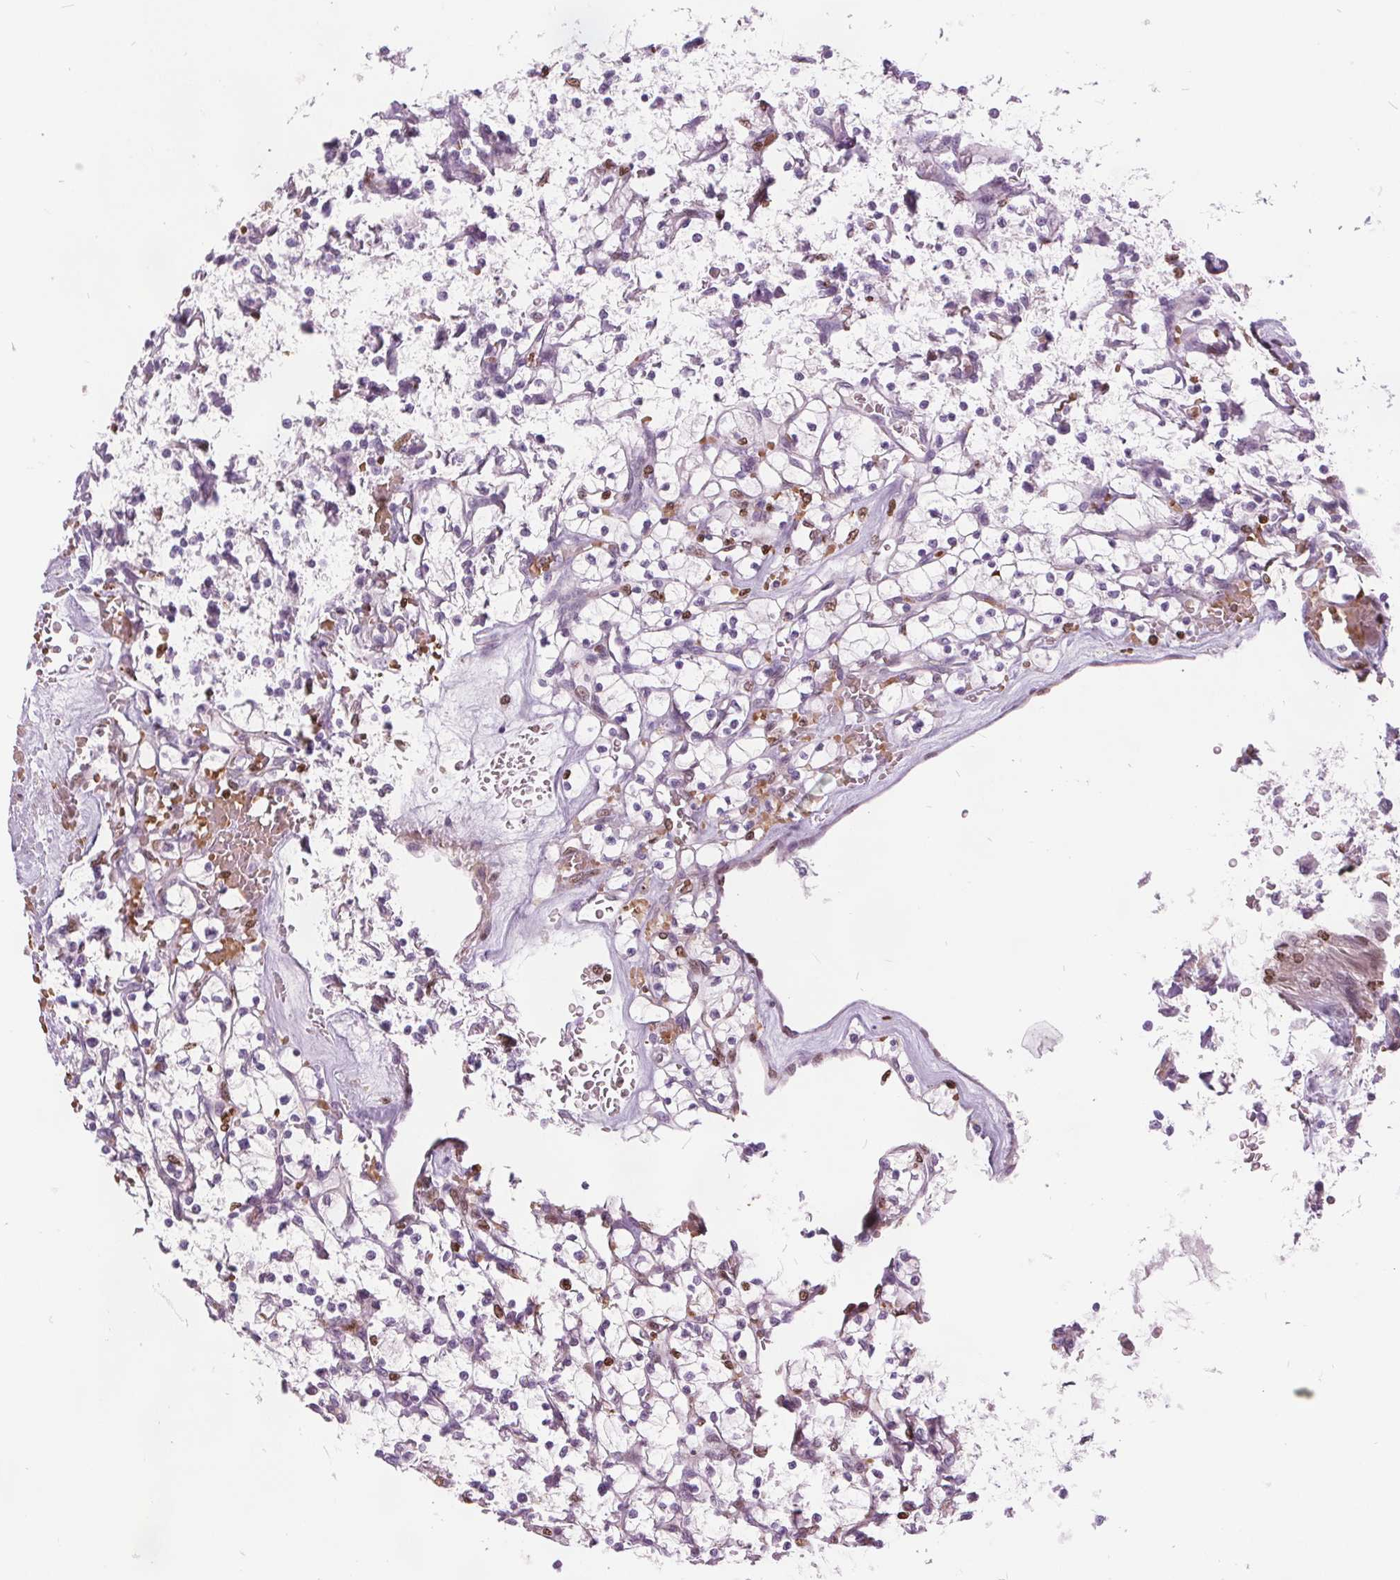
{"staining": {"intensity": "negative", "quantity": "none", "location": "none"}, "tissue": "renal cancer", "cell_type": "Tumor cells", "image_type": "cancer", "snomed": [{"axis": "morphology", "description": "Adenocarcinoma, NOS"}, {"axis": "topography", "description": "Kidney"}], "caption": "Tumor cells show no significant protein staining in adenocarcinoma (renal). (DAB (3,3'-diaminobenzidine) IHC, high magnification).", "gene": "ISLR2", "patient": {"sex": "female", "age": 64}}